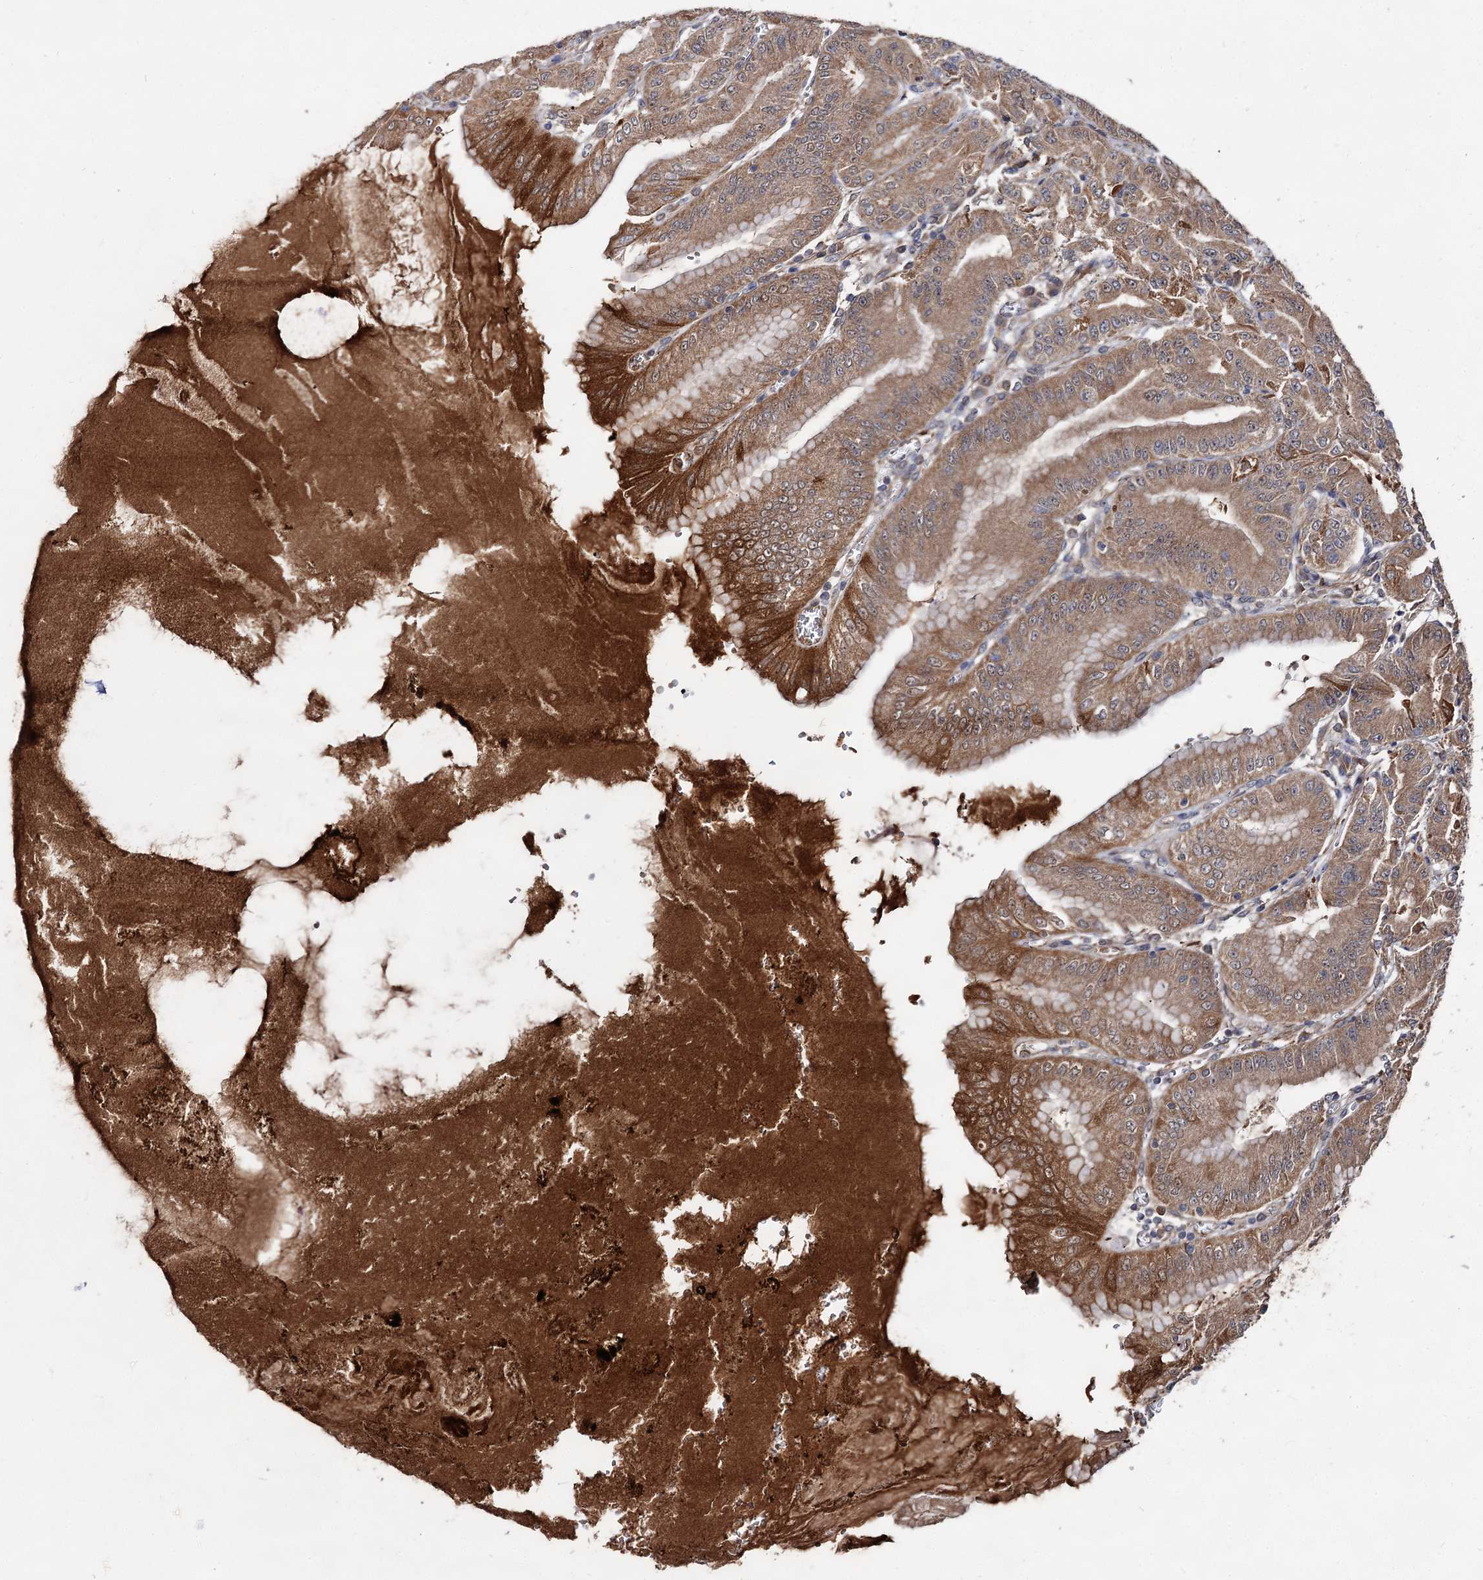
{"staining": {"intensity": "moderate", "quantity": ">75%", "location": "cytoplasmic/membranous"}, "tissue": "stomach", "cell_type": "Glandular cells", "image_type": "normal", "snomed": [{"axis": "morphology", "description": "Normal tissue, NOS"}, {"axis": "topography", "description": "Stomach, upper"}, {"axis": "topography", "description": "Stomach, lower"}], "caption": "The image displays immunohistochemical staining of unremarkable stomach. There is moderate cytoplasmic/membranous expression is seen in approximately >75% of glandular cells.", "gene": "TEX9", "patient": {"sex": "male", "age": 71}}